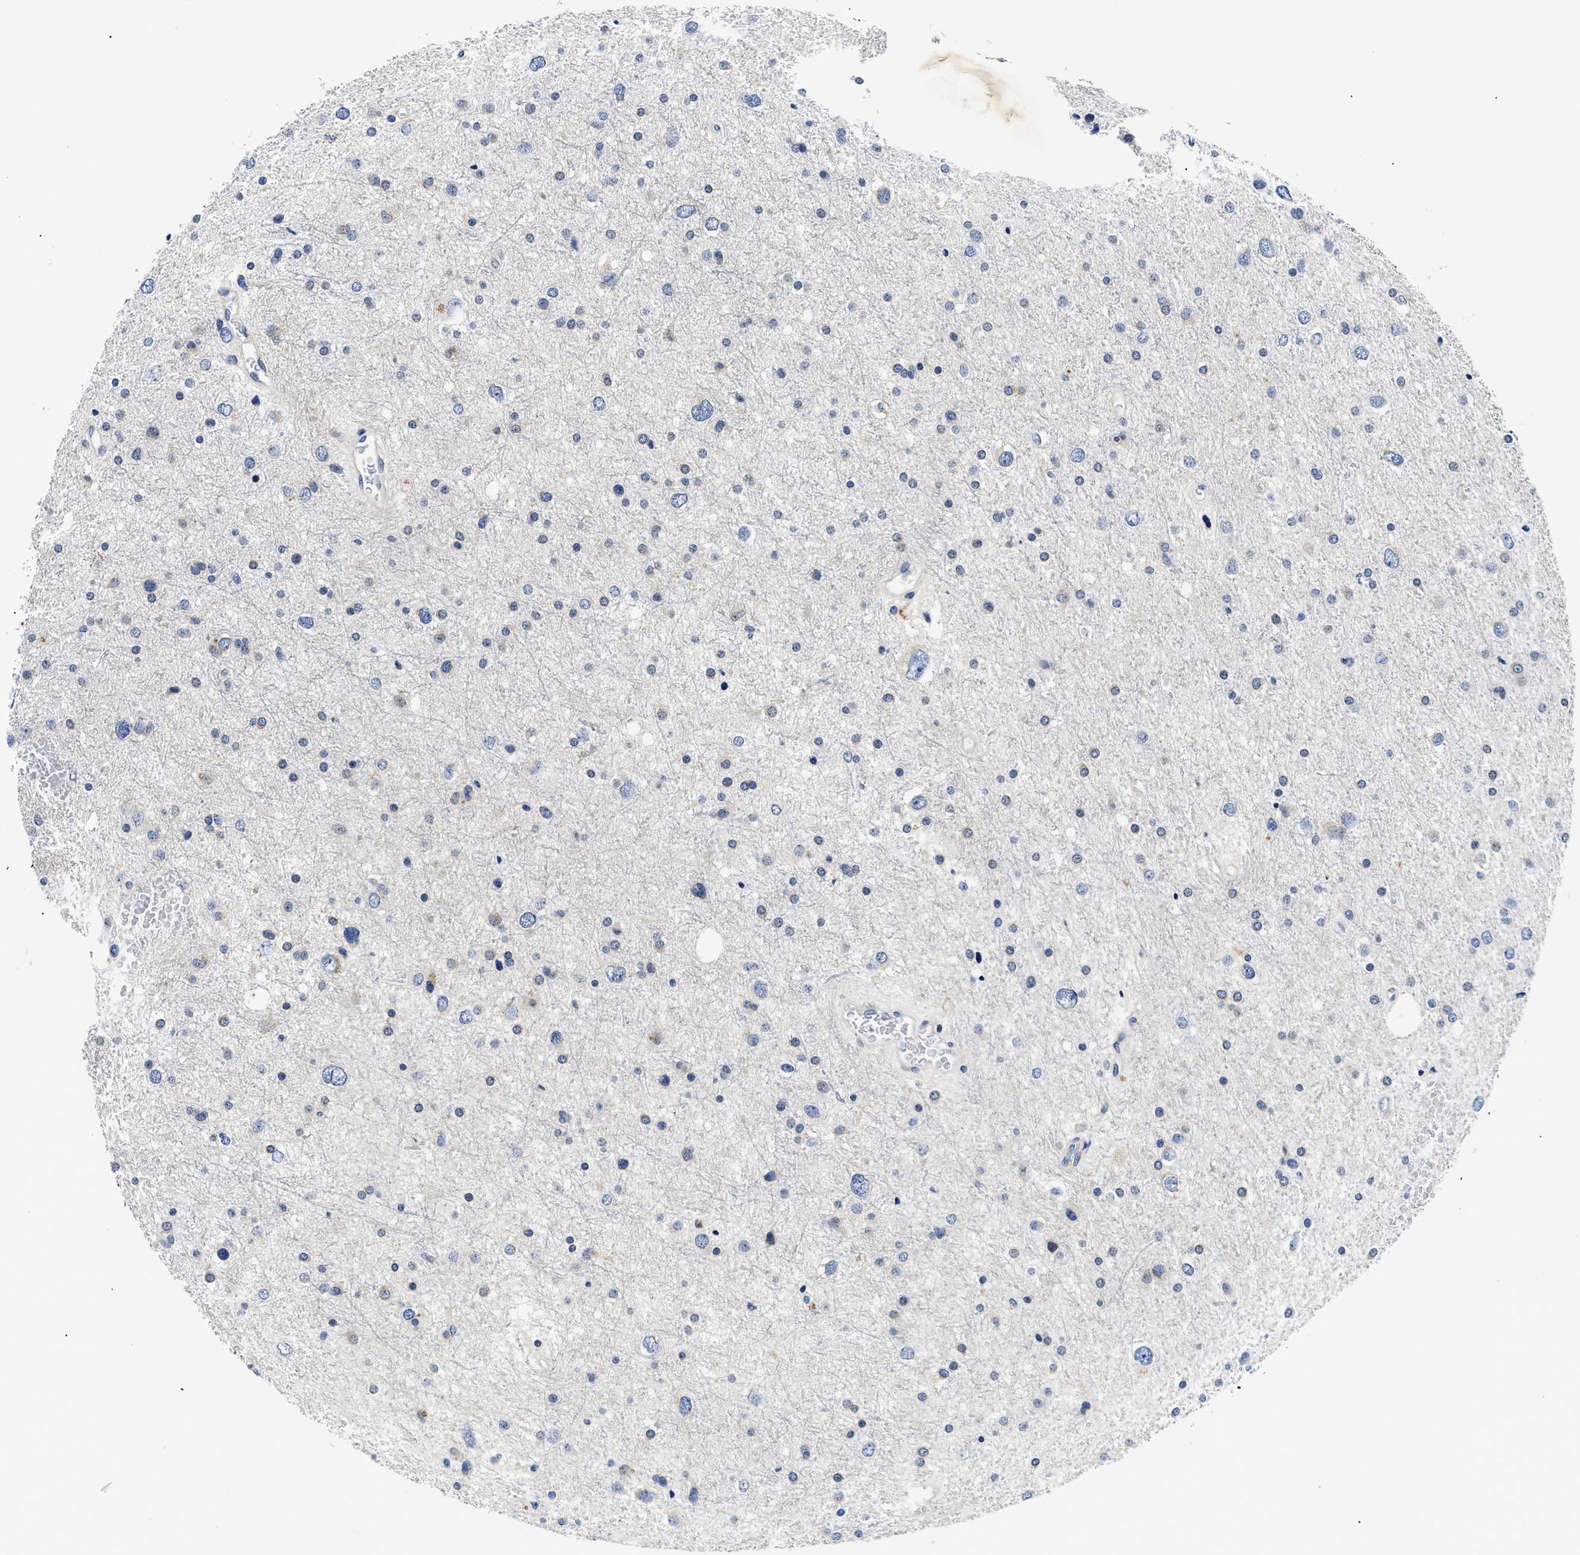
{"staining": {"intensity": "negative", "quantity": "none", "location": "none"}, "tissue": "glioma", "cell_type": "Tumor cells", "image_type": "cancer", "snomed": [{"axis": "morphology", "description": "Glioma, malignant, Low grade"}, {"axis": "topography", "description": "Brain"}], "caption": "This is a histopathology image of immunohistochemistry staining of malignant low-grade glioma, which shows no positivity in tumor cells.", "gene": "MEA1", "patient": {"sex": "female", "age": 37}}